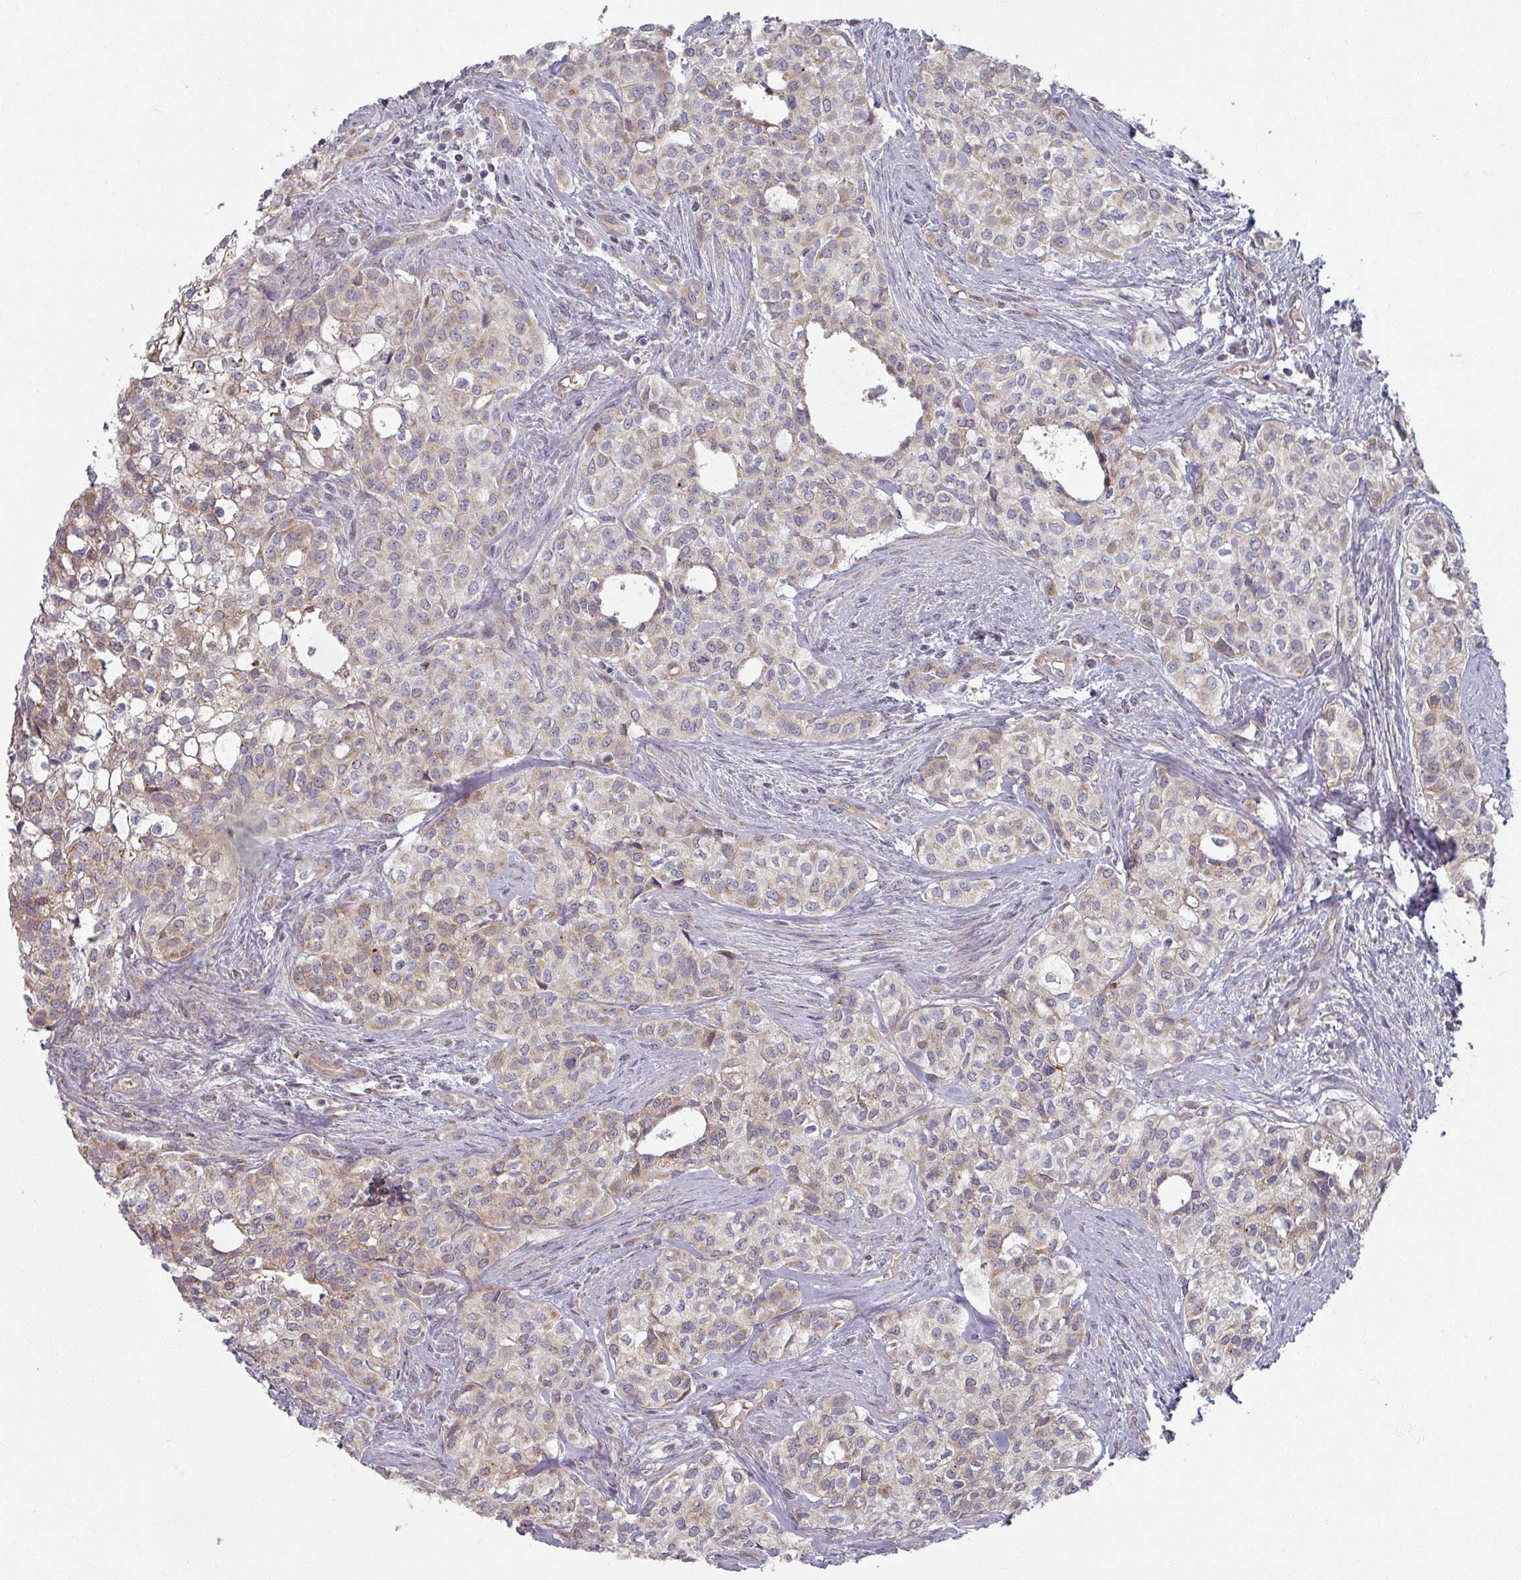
{"staining": {"intensity": "weak", "quantity": "<25%", "location": "cytoplasmic/membranous"}, "tissue": "head and neck cancer", "cell_type": "Tumor cells", "image_type": "cancer", "snomed": [{"axis": "morphology", "description": "Adenocarcinoma, NOS"}, {"axis": "topography", "description": "Head-Neck"}], "caption": "Adenocarcinoma (head and neck) stained for a protein using IHC displays no positivity tumor cells.", "gene": "PLEKHJ1", "patient": {"sex": "male", "age": 81}}